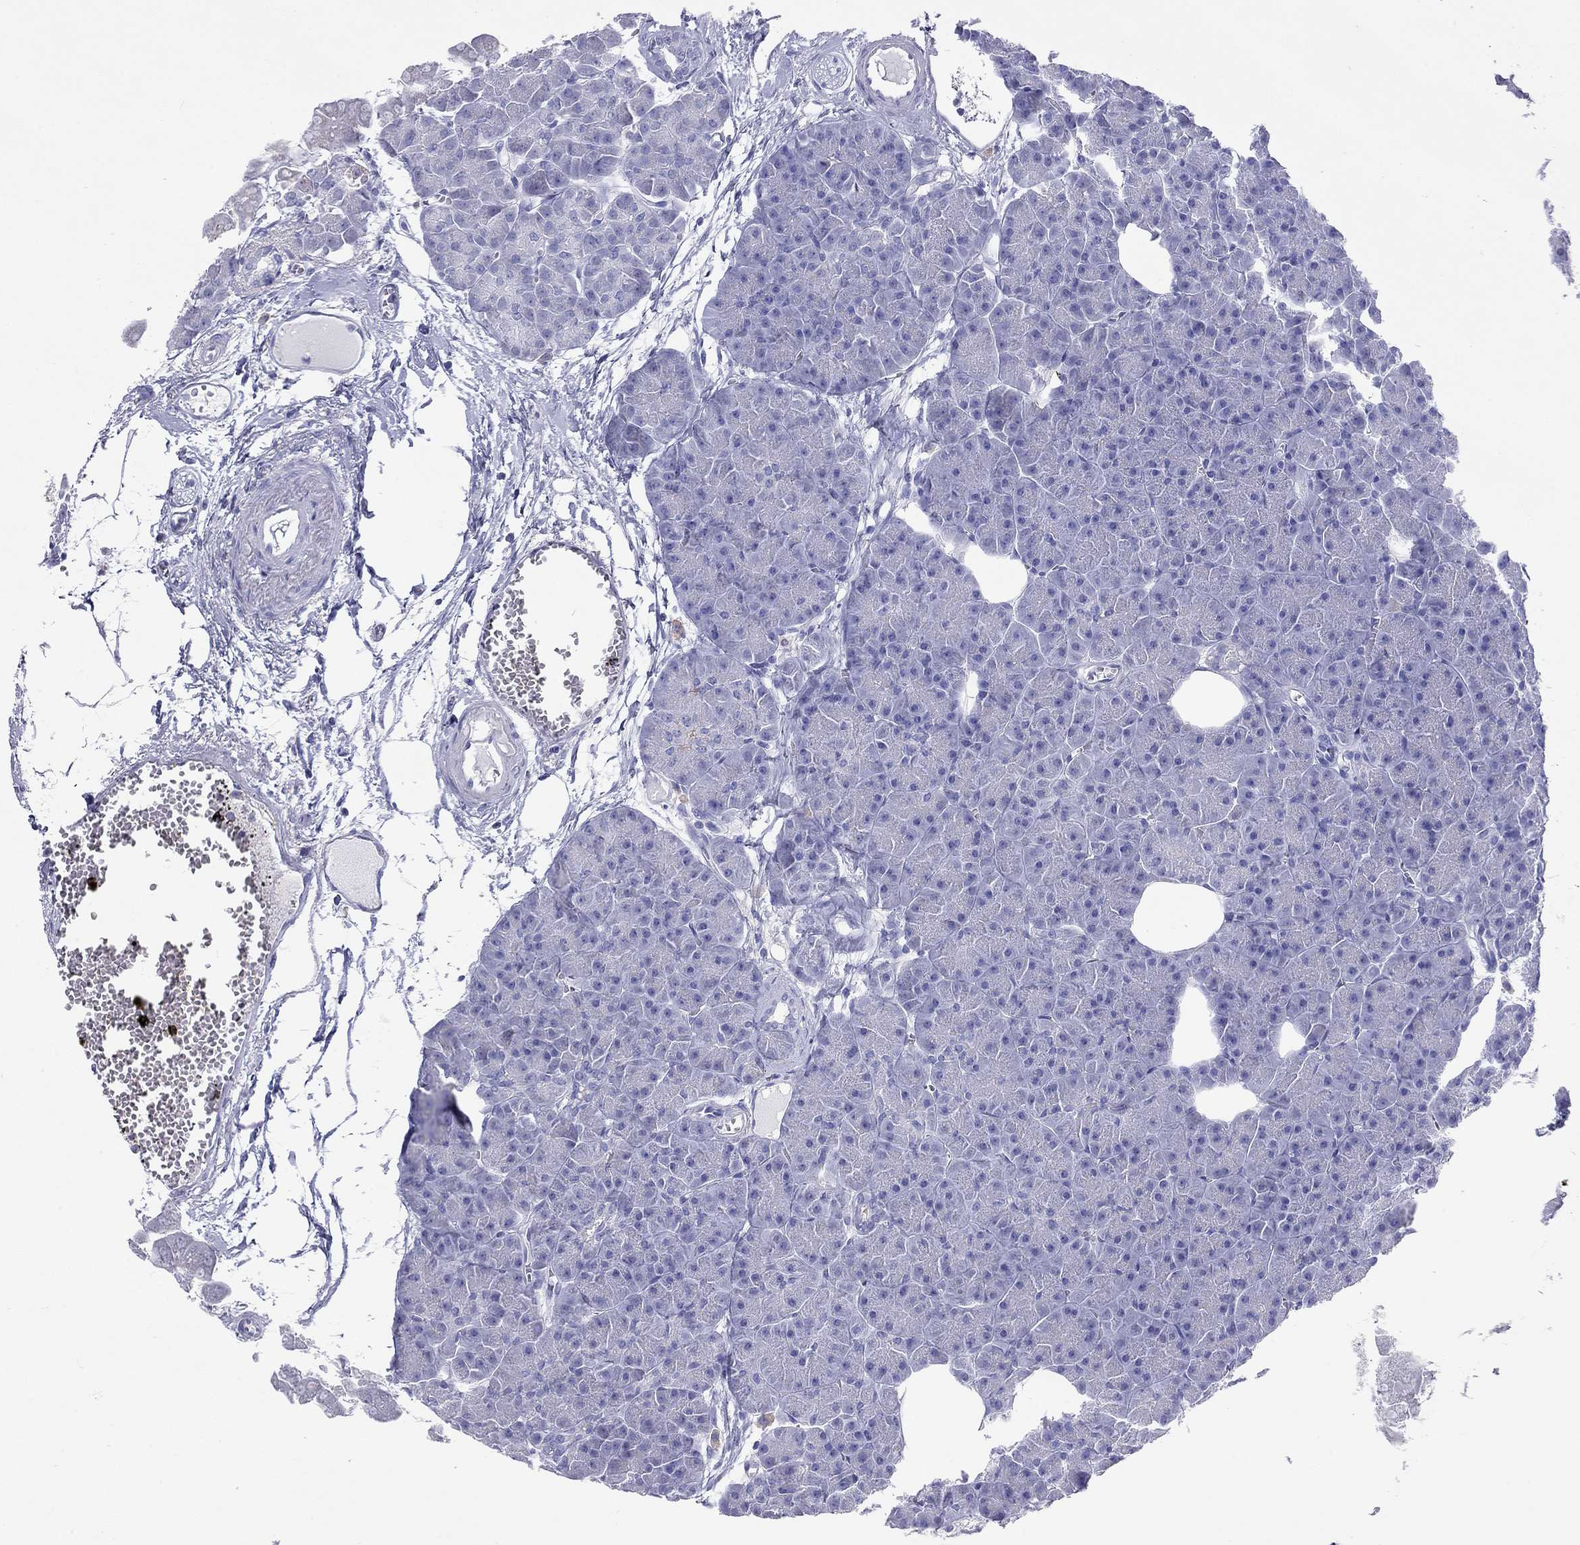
{"staining": {"intensity": "negative", "quantity": "none", "location": "none"}, "tissue": "pancreas", "cell_type": "Exocrine glandular cells", "image_type": "normal", "snomed": [{"axis": "morphology", "description": "Normal tissue, NOS"}, {"axis": "topography", "description": "Adipose tissue"}, {"axis": "topography", "description": "Pancreas"}, {"axis": "topography", "description": "Peripheral nerve tissue"}], "caption": "A high-resolution photomicrograph shows IHC staining of benign pancreas, which shows no significant staining in exocrine glandular cells. The staining is performed using DAB (3,3'-diaminobenzidine) brown chromogen with nuclei counter-stained in using hematoxylin.", "gene": "DPY19L2", "patient": {"sex": "female", "age": 58}}